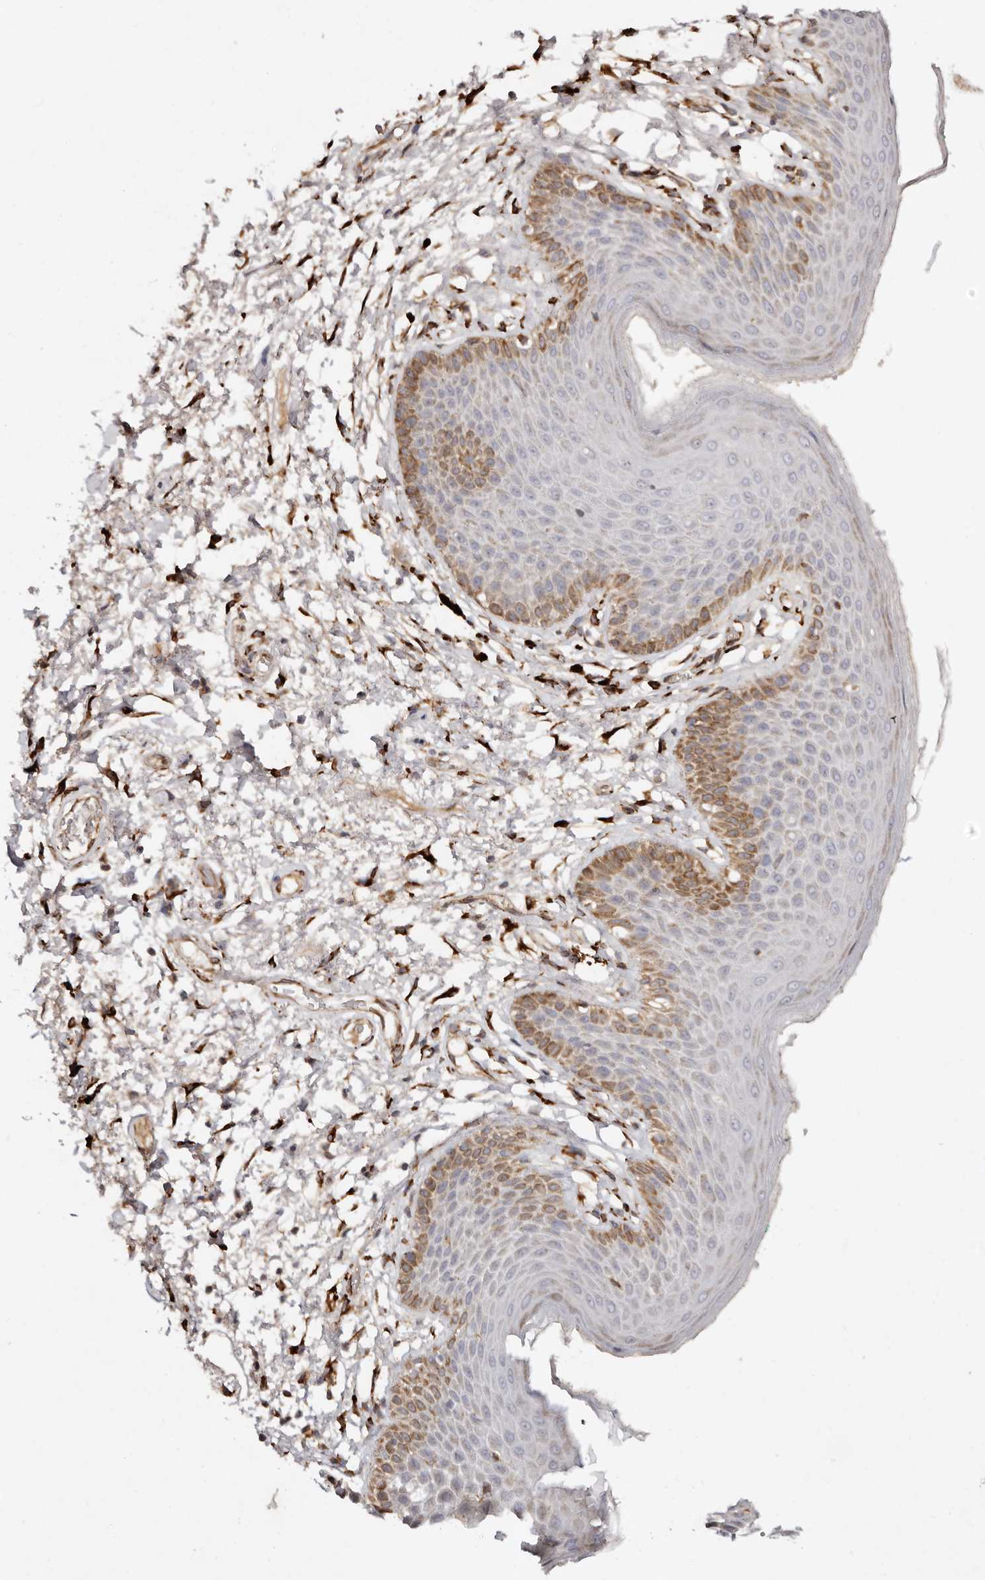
{"staining": {"intensity": "moderate", "quantity": "25%-75%", "location": "cytoplasmic/membranous"}, "tissue": "skin", "cell_type": "Epidermal cells", "image_type": "normal", "snomed": [{"axis": "morphology", "description": "Normal tissue, NOS"}, {"axis": "topography", "description": "Anal"}], "caption": "Skin stained for a protein demonstrates moderate cytoplasmic/membranous positivity in epidermal cells. Immunohistochemistry stains the protein in brown and the nuclei are stained blue.", "gene": "SERPINH1", "patient": {"sex": "male", "age": 74}}